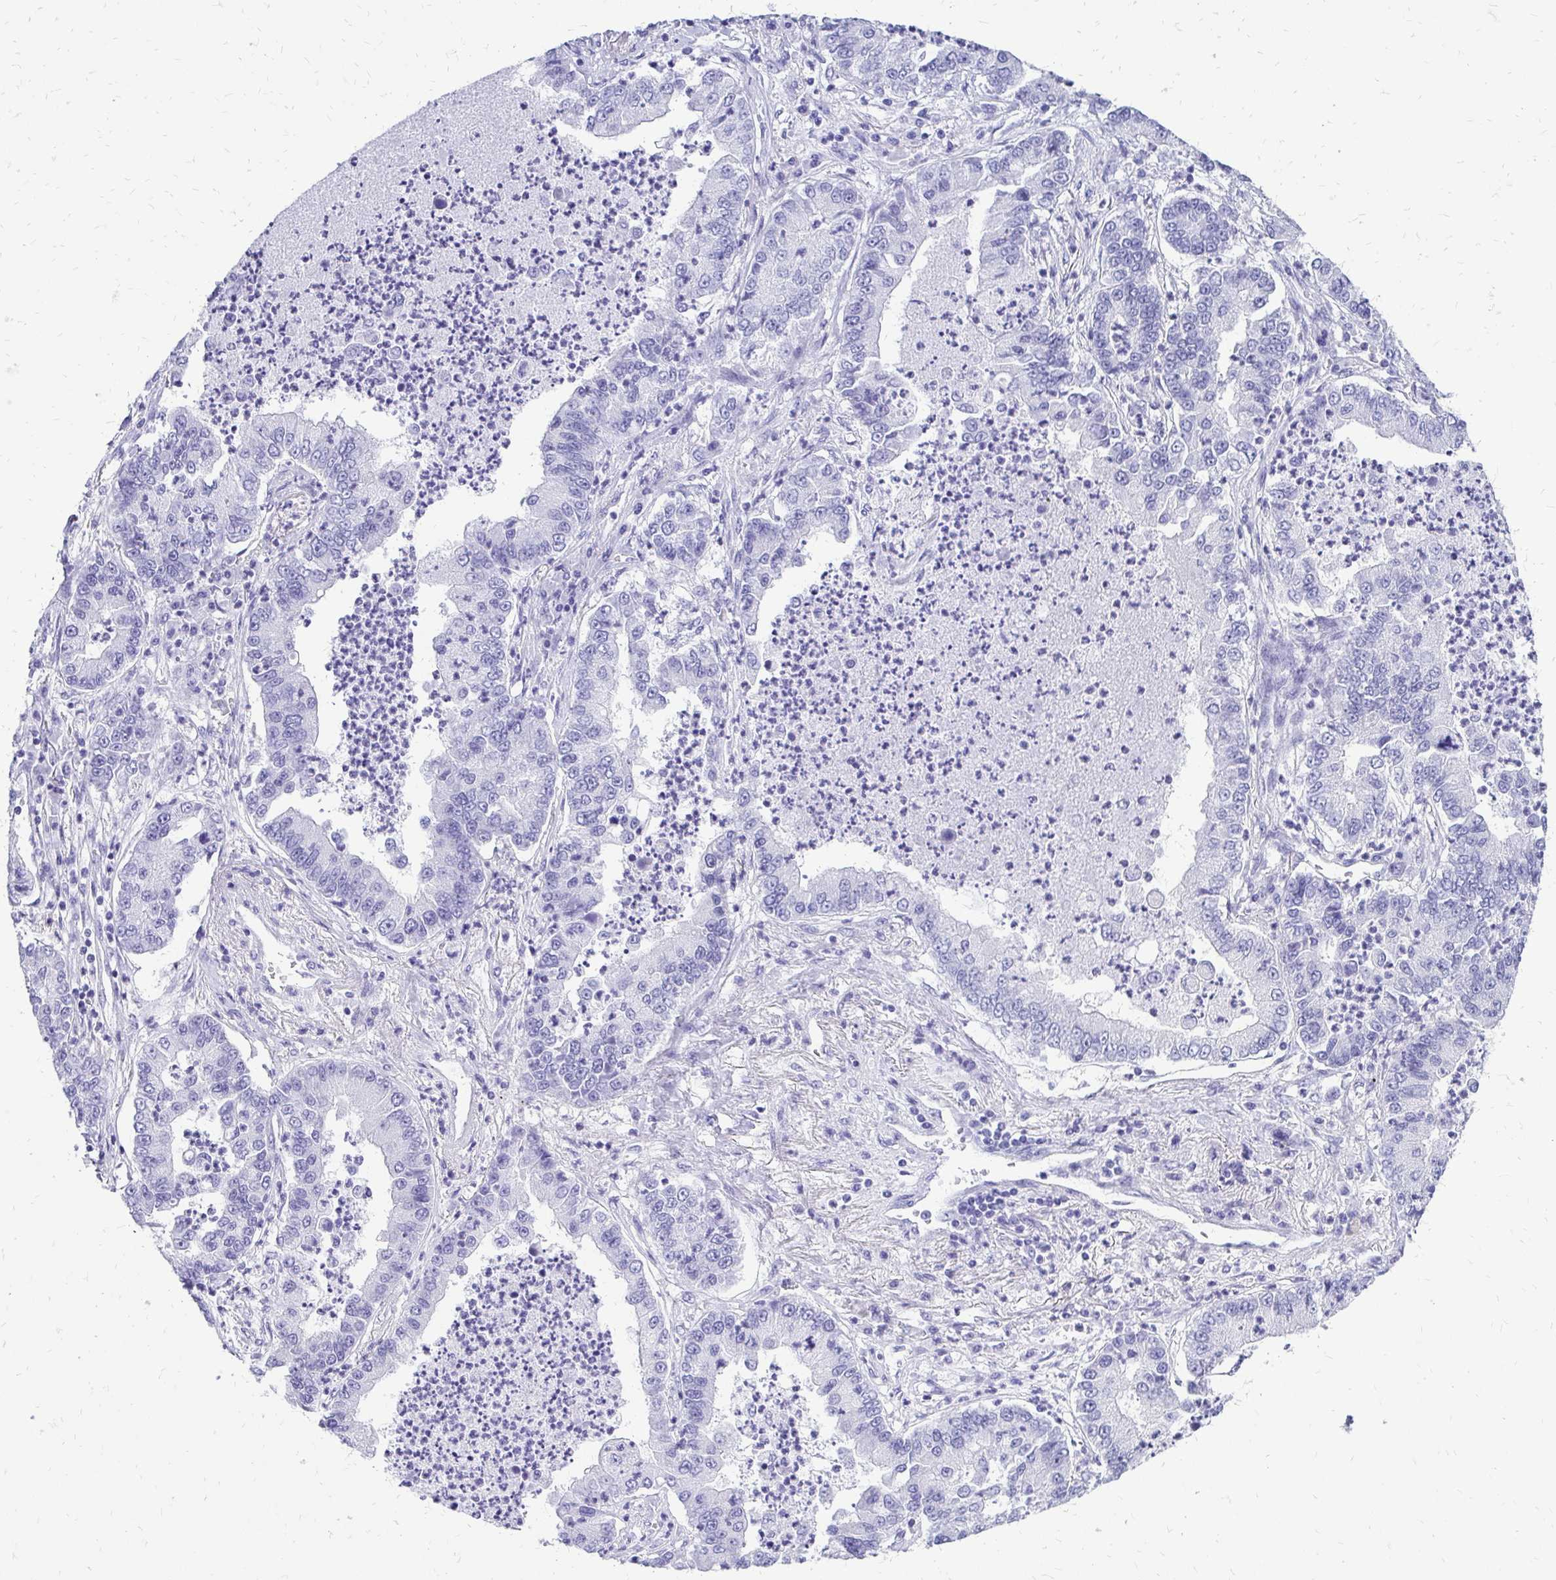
{"staining": {"intensity": "negative", "quantity": "none", "location": "none"}, "tissue": "lung cancer", "cell_type": "Tumor cells", "image_type": "cancer", "snomed": [{"axis": "morphology", "description": "Adenocarcinoma, NOS"}, {"axis": "topography", "description": "Lung"}], "caption": "Human adenocarcinoma (lung) stained for a protein using immunohistochemistry reveals no expression in tumor cells.", "gene": "SLC32A1", "patient": {"sex": "female", "age": 57}}